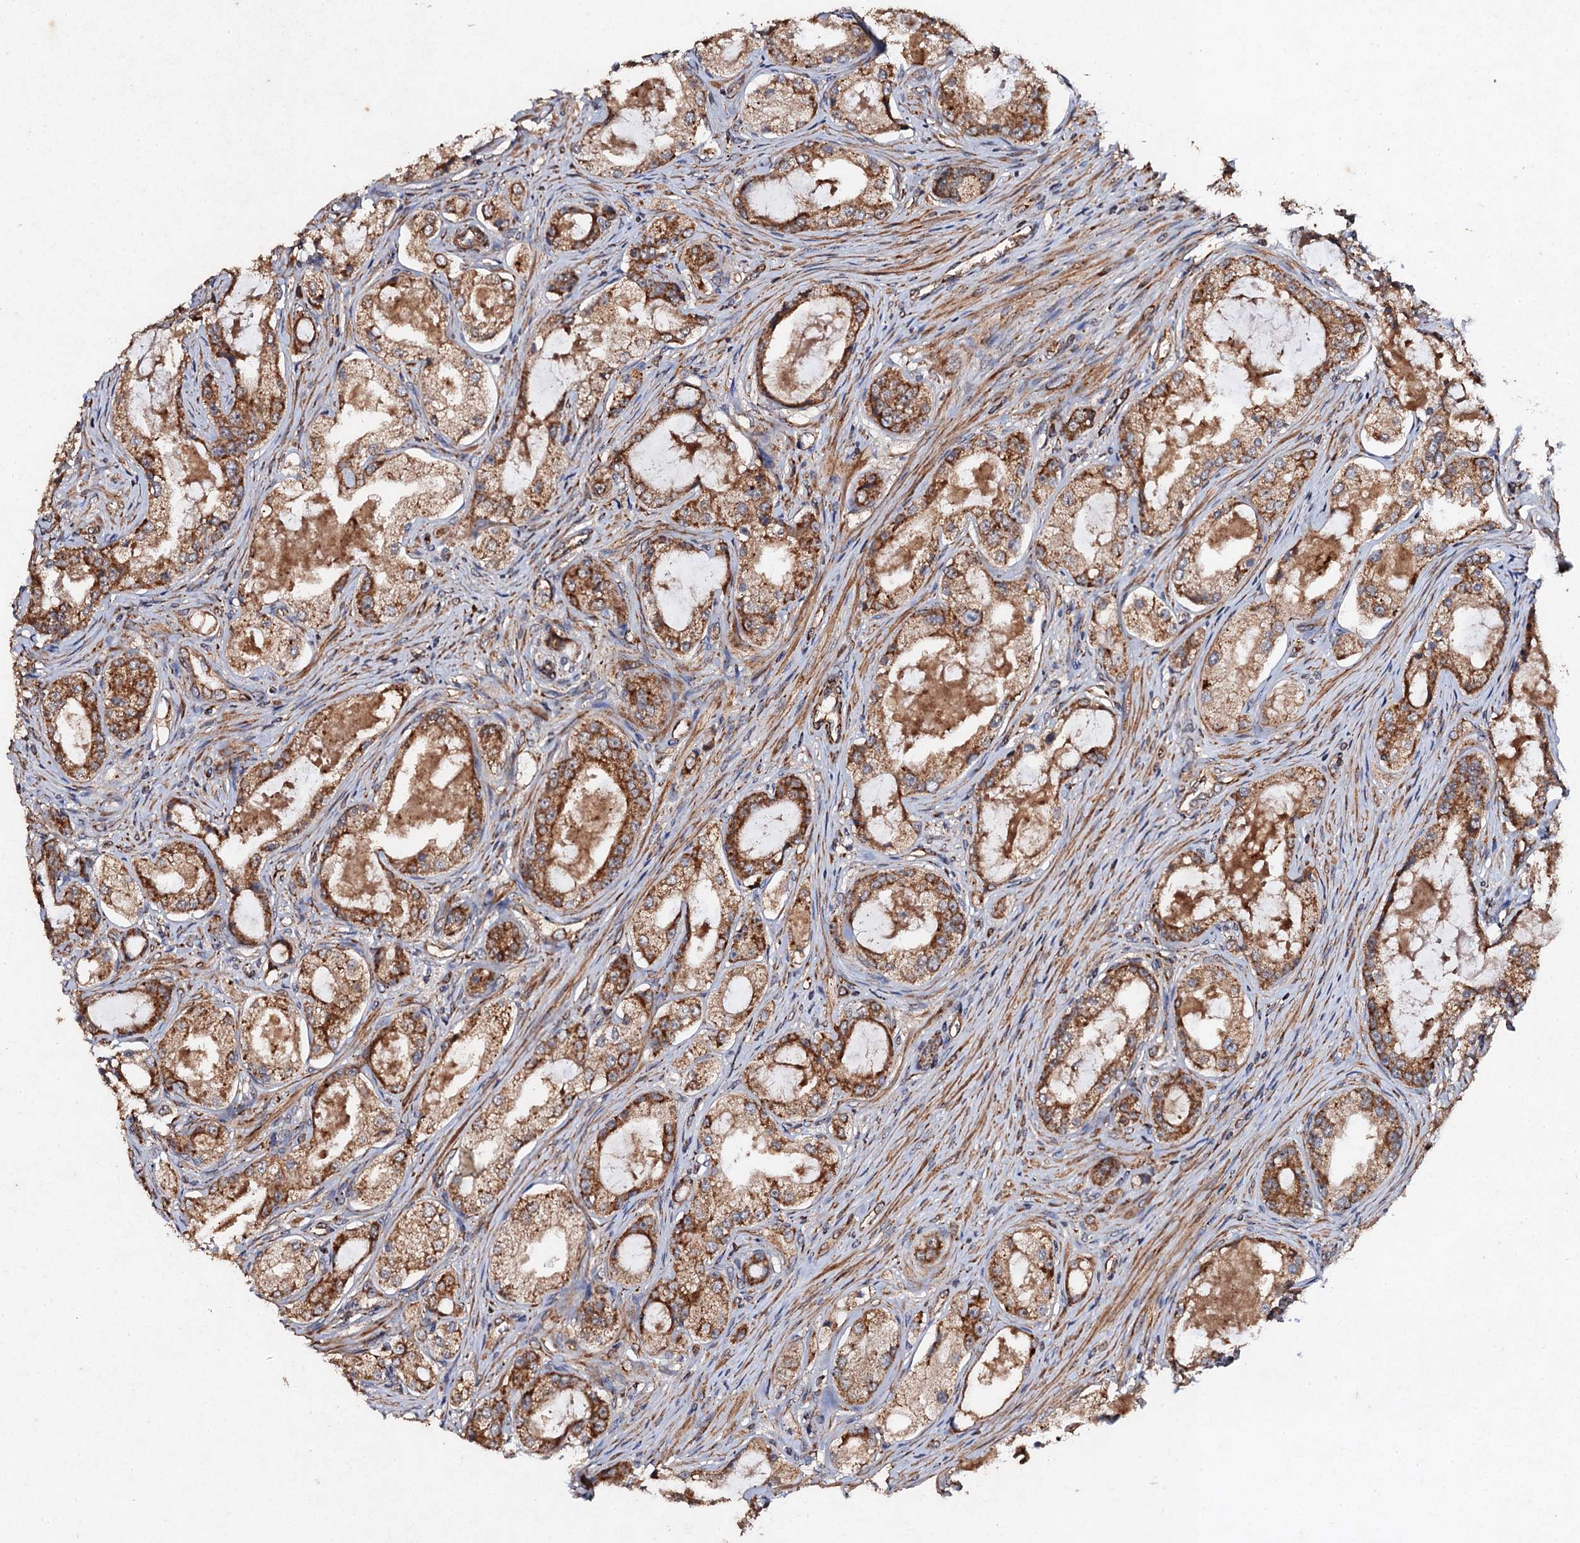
{"staining": {"intensity": "moderate", "quantity": ">75%", "location": "cytoplasmic/membranous"}, "tissue": "prostate cancer", "cell_type": "Tumor cells", "image_type": "cancer", "snomed": [{"axis": "morphology", "description": "Adenocarcinoma, Low grade"}, {"axis": "topography", "description": "Prostate"}], "caption": "This histopathology image displays immunohistochemistry (IHC) staining of prostate adenocarcinoma (low-grade), with medium moderate cytoplasmic/membranous expression in about >75% of tumor cells.", "gene": "NDUFA13", "patient": {"sex": "male", "age": 68}}